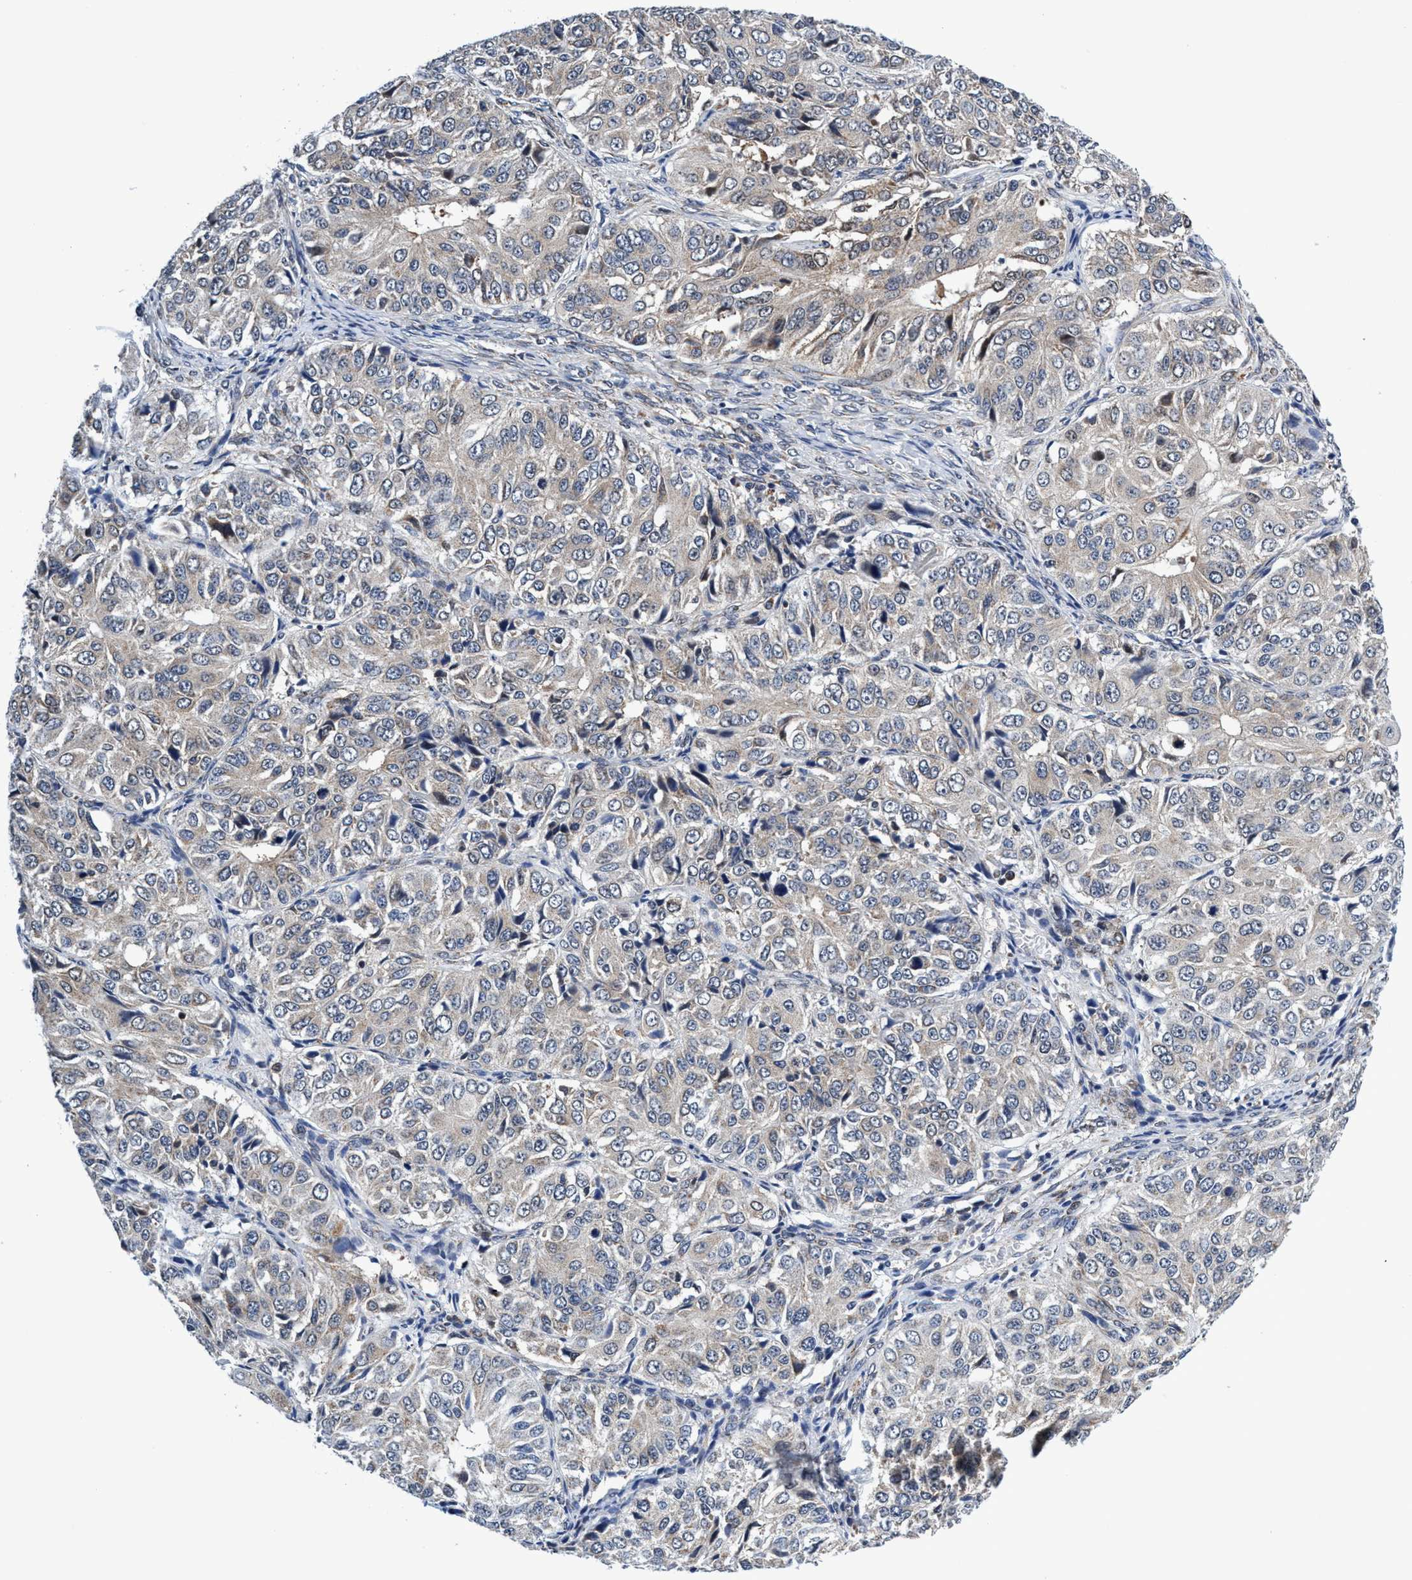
{"staining": {"intensity": "weak", "quantity": "<25%", "location": "cytoplasmic/membranous"}, "tissue": "ovarian cancer", "cell_type": "Tumor cells", "image_type": "cancer", "snomed": [{"axis": "morphology", "description": "Carcinoma, endometroid"}, {"axis": "topography", "description": "Ovary"}], "caption": "Immunohistochemical staining of human ovarian endometroid carcinoma reveals no significant staining in tumor cells. The staining was performed using DAB (3,3'-diaminobenzidine) to visualize the protein expression in brown, while the nuclei were stained in blue with hematoxylin (Magnification: 20x).", "gene": "AGAP2", "patient": {"sex": "female", "age": 51}}